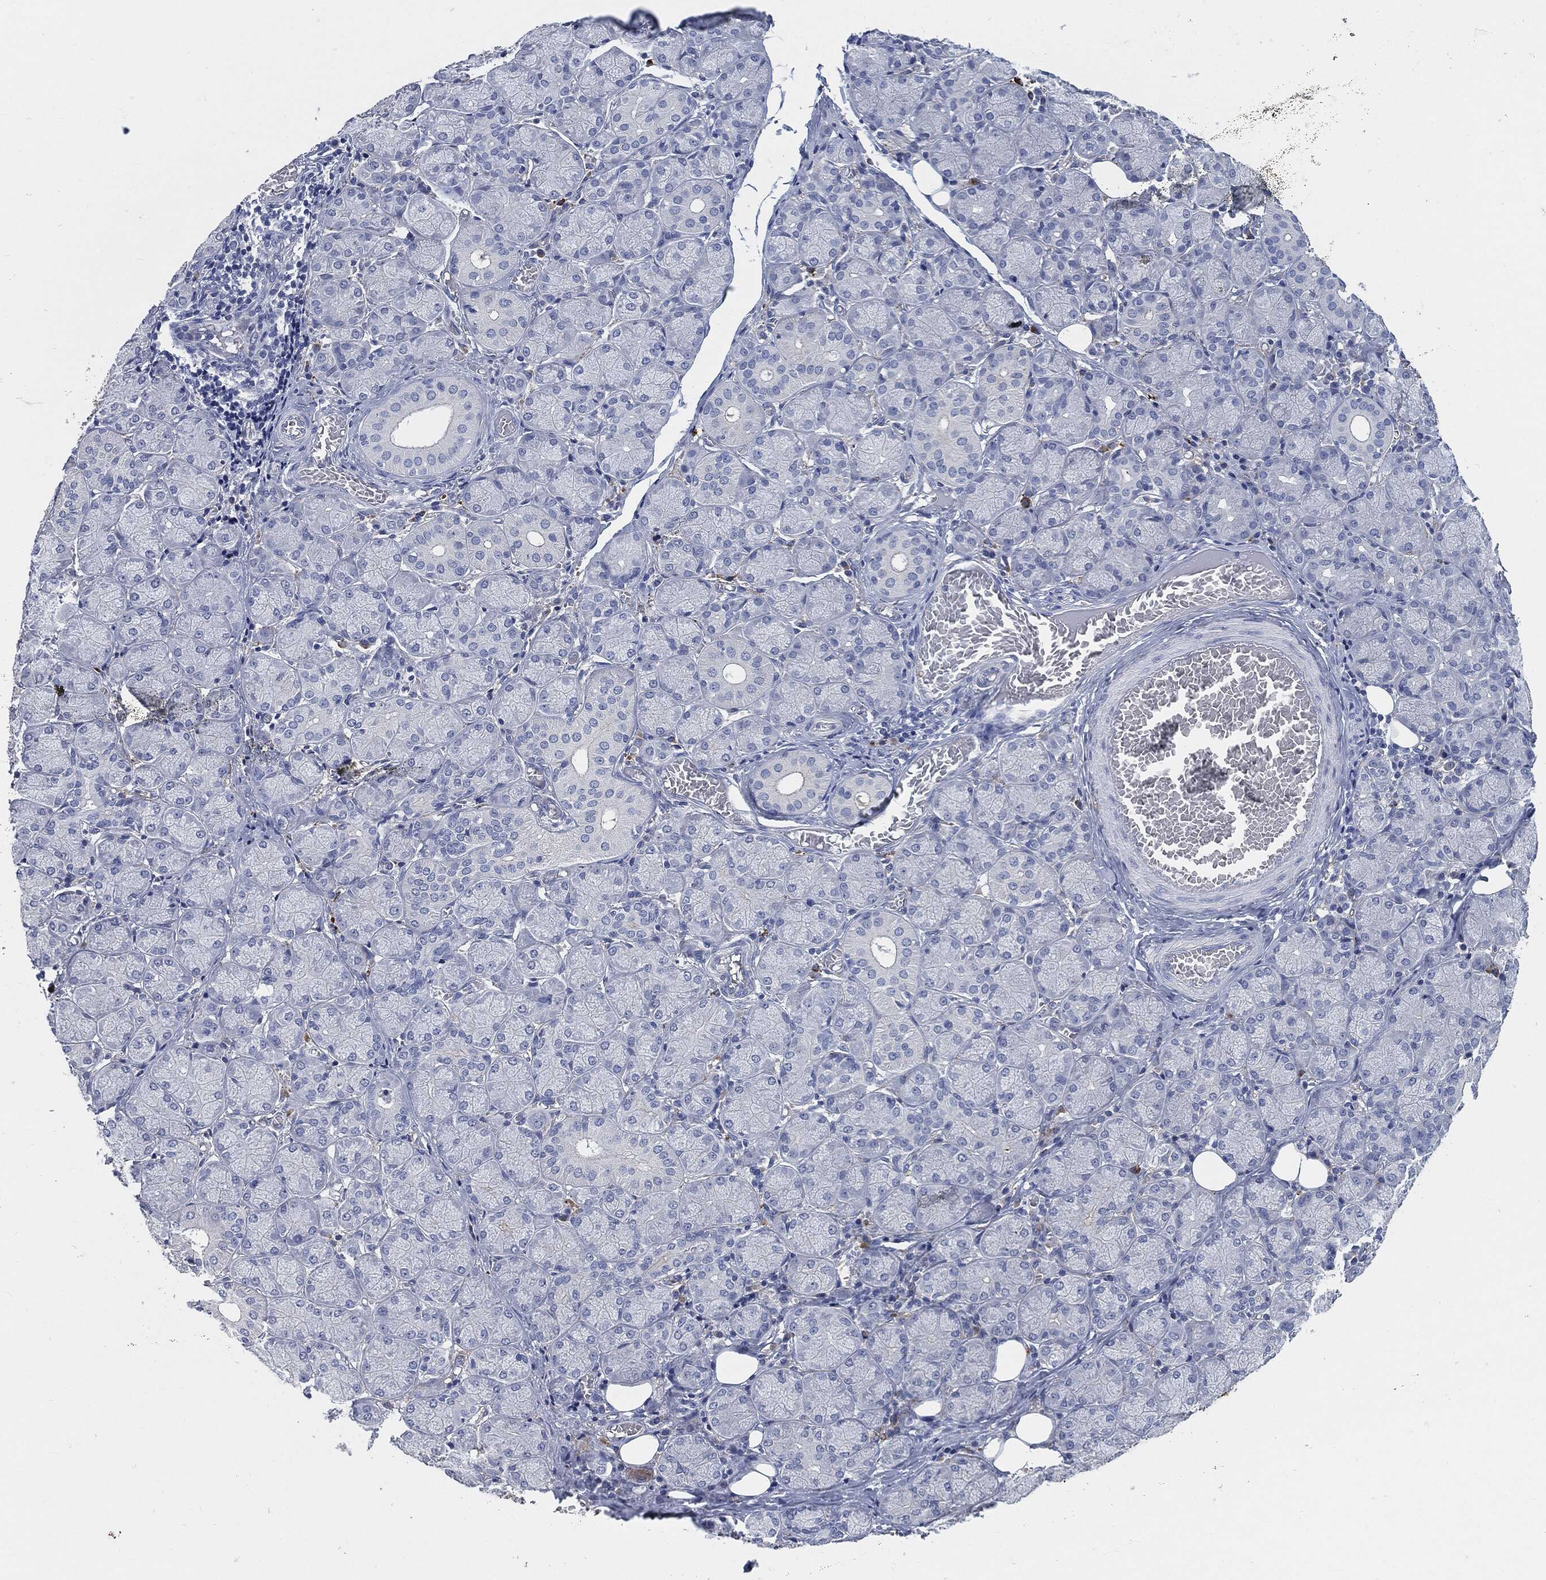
{"staining": {"intensity": "negative", "quantity": "none", "location": "none"}, "tissue": "salivary gland", "cell_type": "Glandular cells", "image_type": "normal", "snomed": [{"axis": "morphology", "description": "Normal tissue, NOS"}, {"axis": "topography", "description": "Salivary gland"}, {"axis": "topography", "description": "Peripheral nerve tissue"}], "caption": "Glandular cells are negative for brown protein staining in benign salivary gland.", "gene": "CD27", "patient": {"sex": "female", "age": 24}}